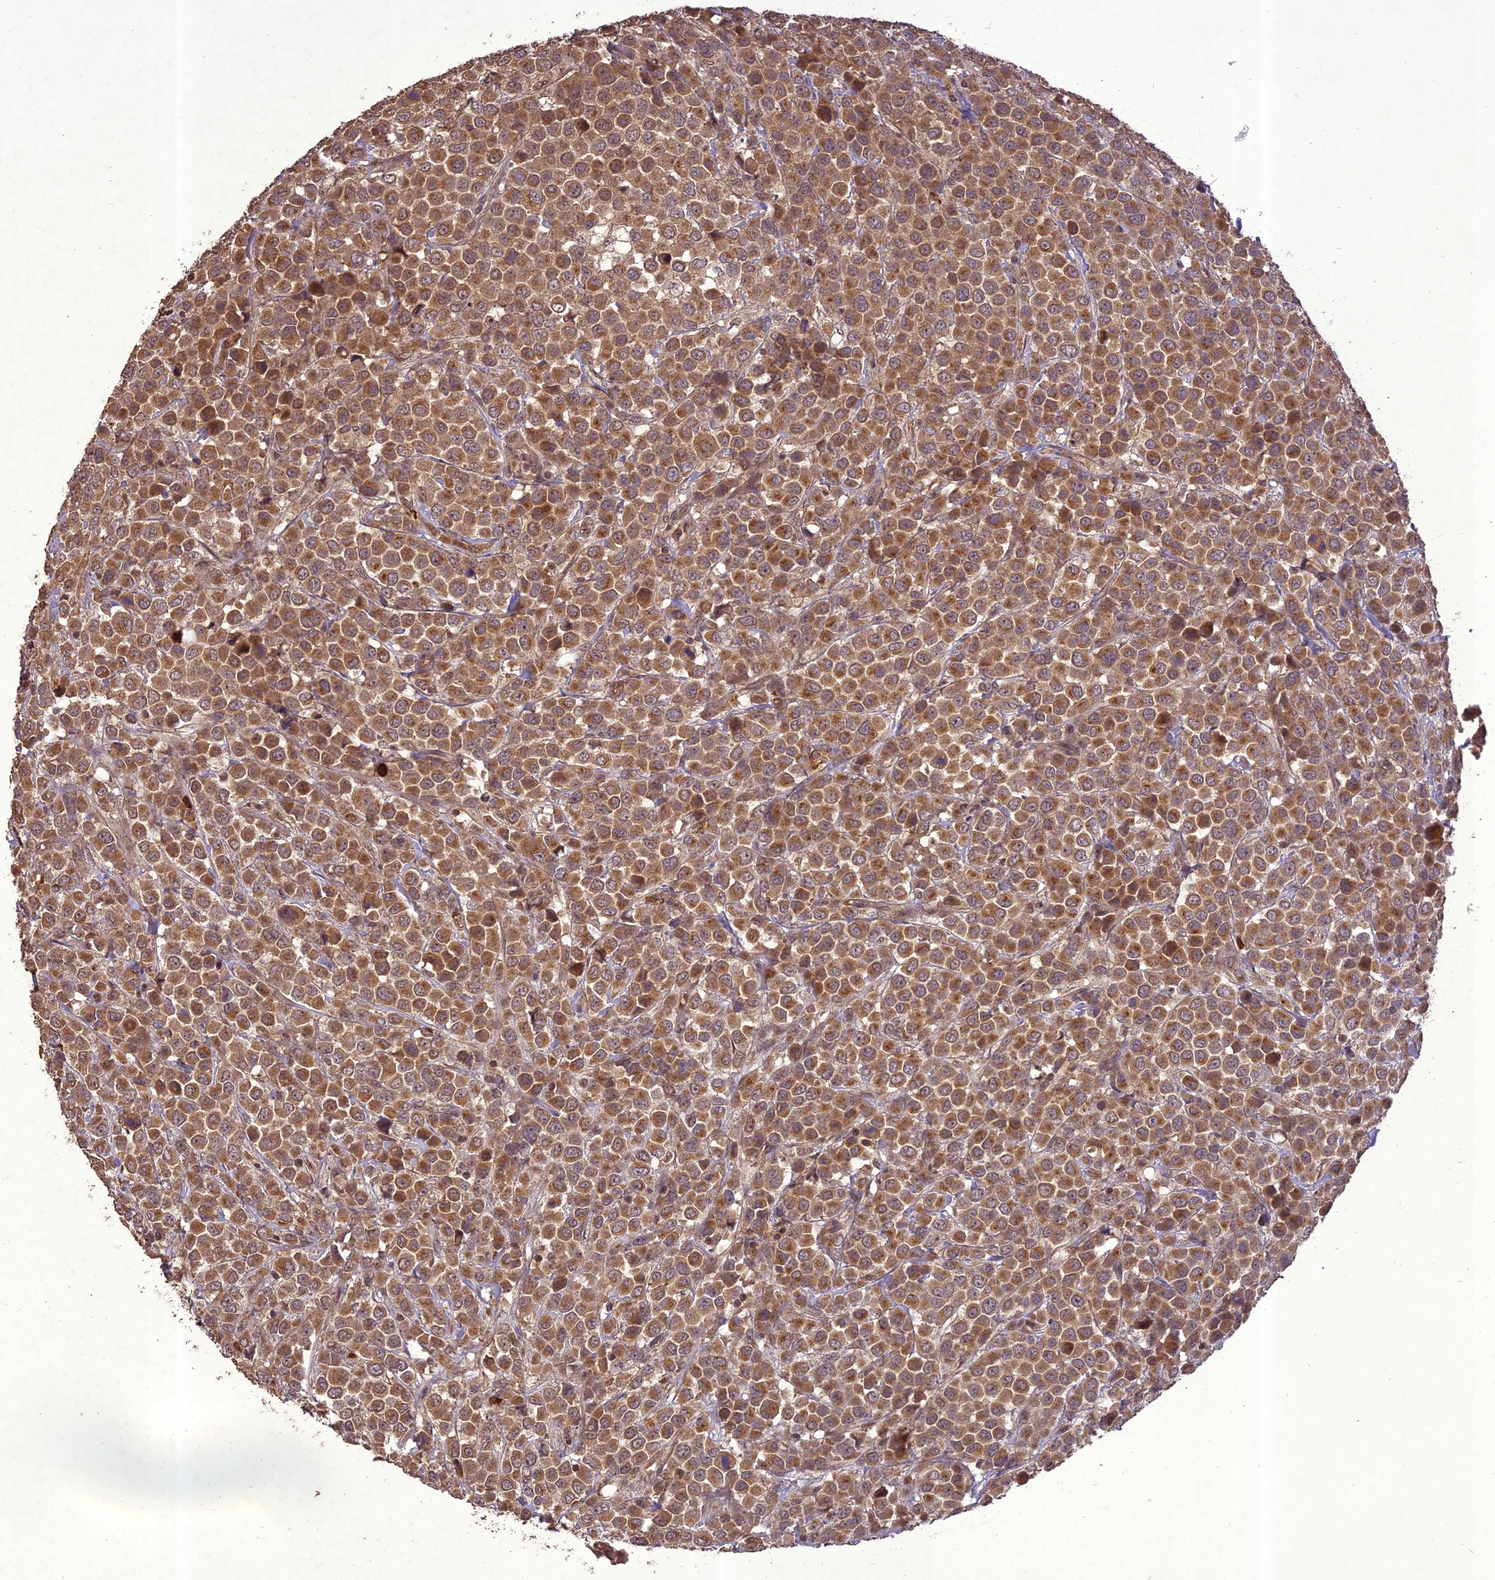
{"staining": {"intensity": "moderate", "quantity": ">75%", "location": "cytoplasmic/membranous"}, "tissue": "breast cancer", "cell_type": "Tumor cells", "image_type": "cancer", "snomed": [{"axis": "morphology", "description": "Duct carcinoma"}, {"axis": "topography", "description": "Breast"}], "caption": "About >75% of tumor cells in human infiltrating ductal carcinoma (breast) display moderate cytoplasmic/membranous protein staining as visualized by brown immunohistochemical staining.", "gene": "TIGD7", "patient": {"sex": "female", "age": 61}}